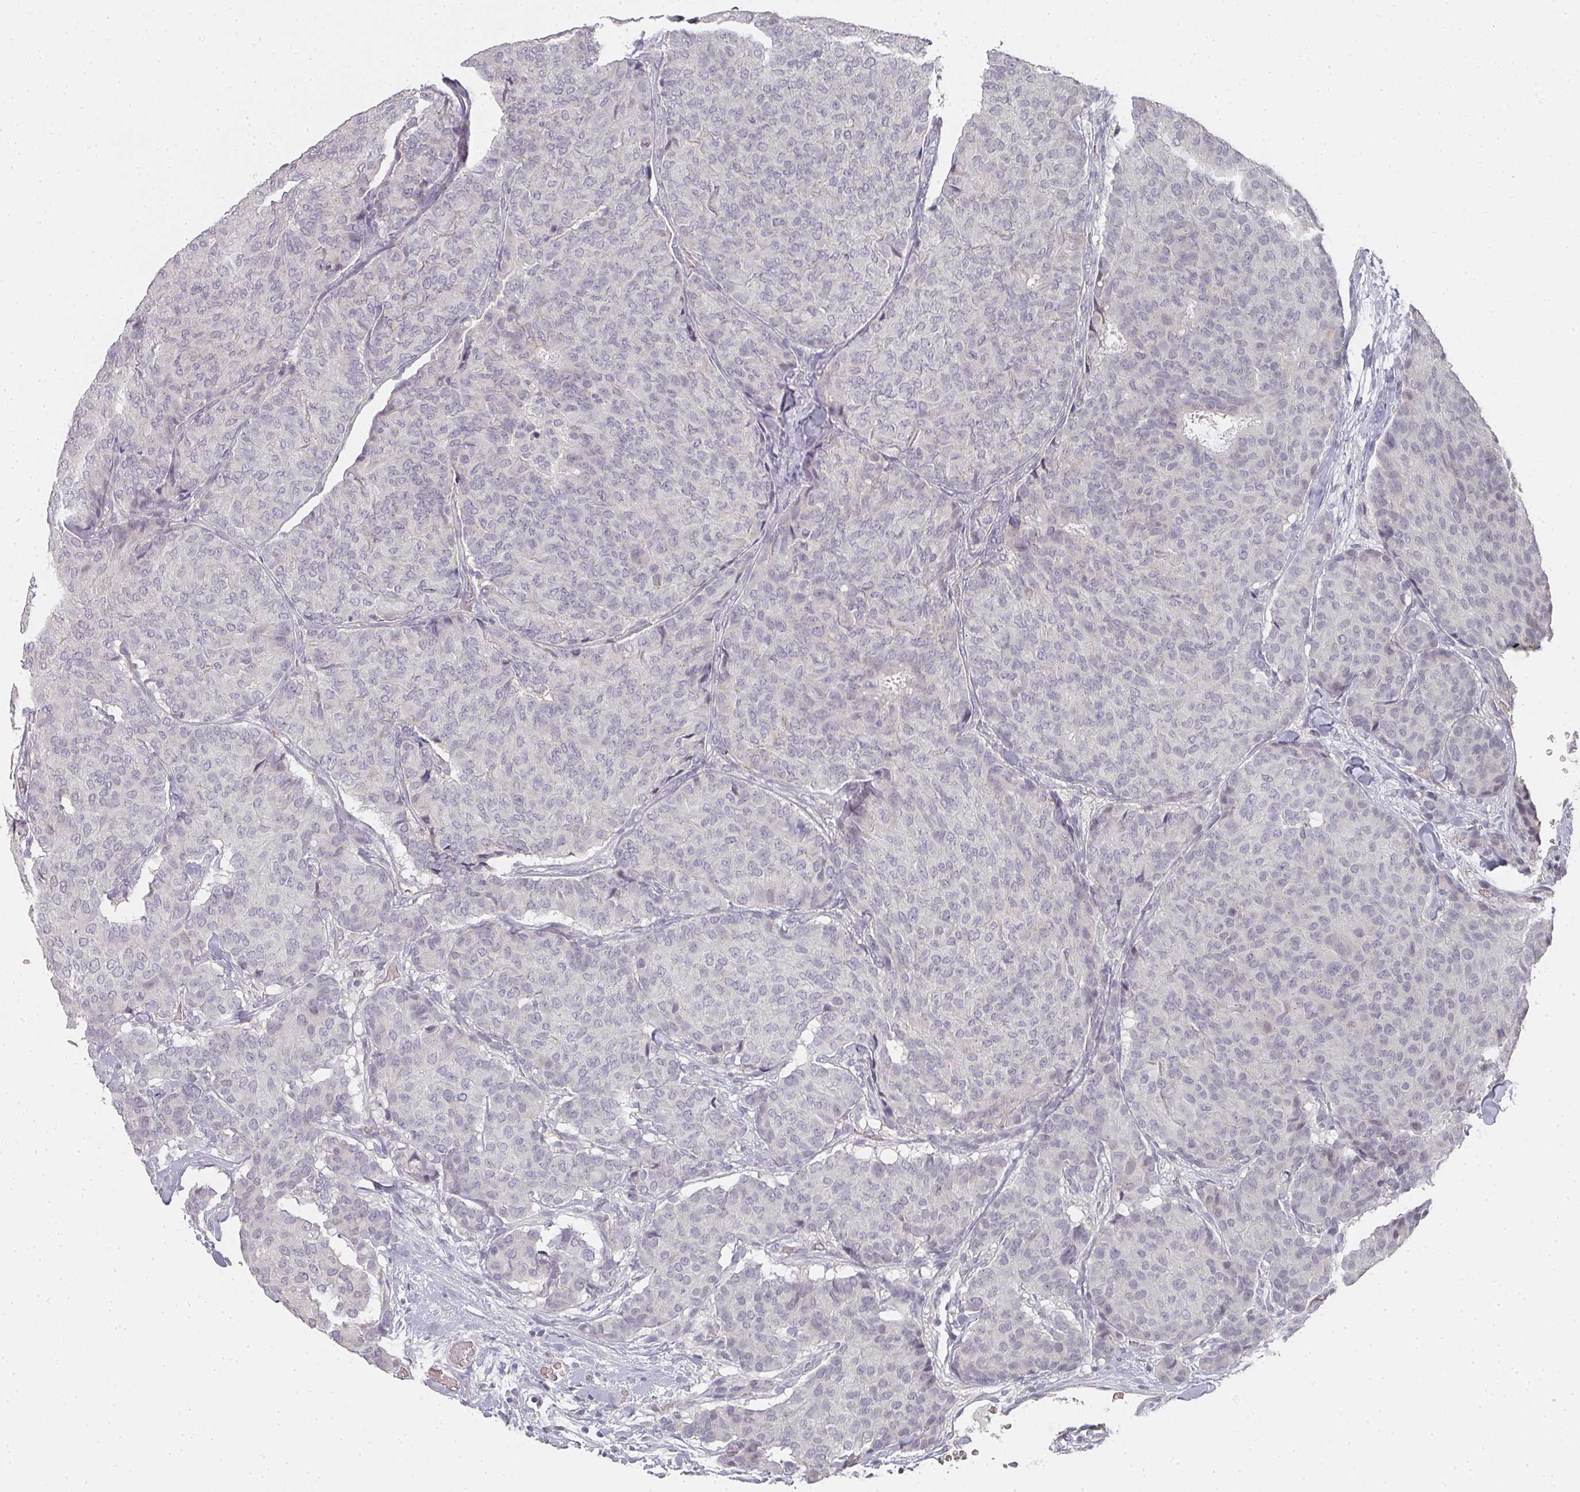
{"staining": {"intensity": "negative", "quantity": "none", "location": "none"}, "tissue": "breast cancer", "cell_type": "Tumor cells", "image_type": "cancer", "snomed": [{"axis": "morphology", "description": "Duct carcinoma"}, {"axis": "topography", "description": "Breast"}], "caption": "Tumor cells show no significant protein positivity in breast cancer (intraductal carcinoma). (DAB immunohistochemistry, high magnification).", "gene": "SHISA2", "patient": {"sex": "female", "age": 75}}